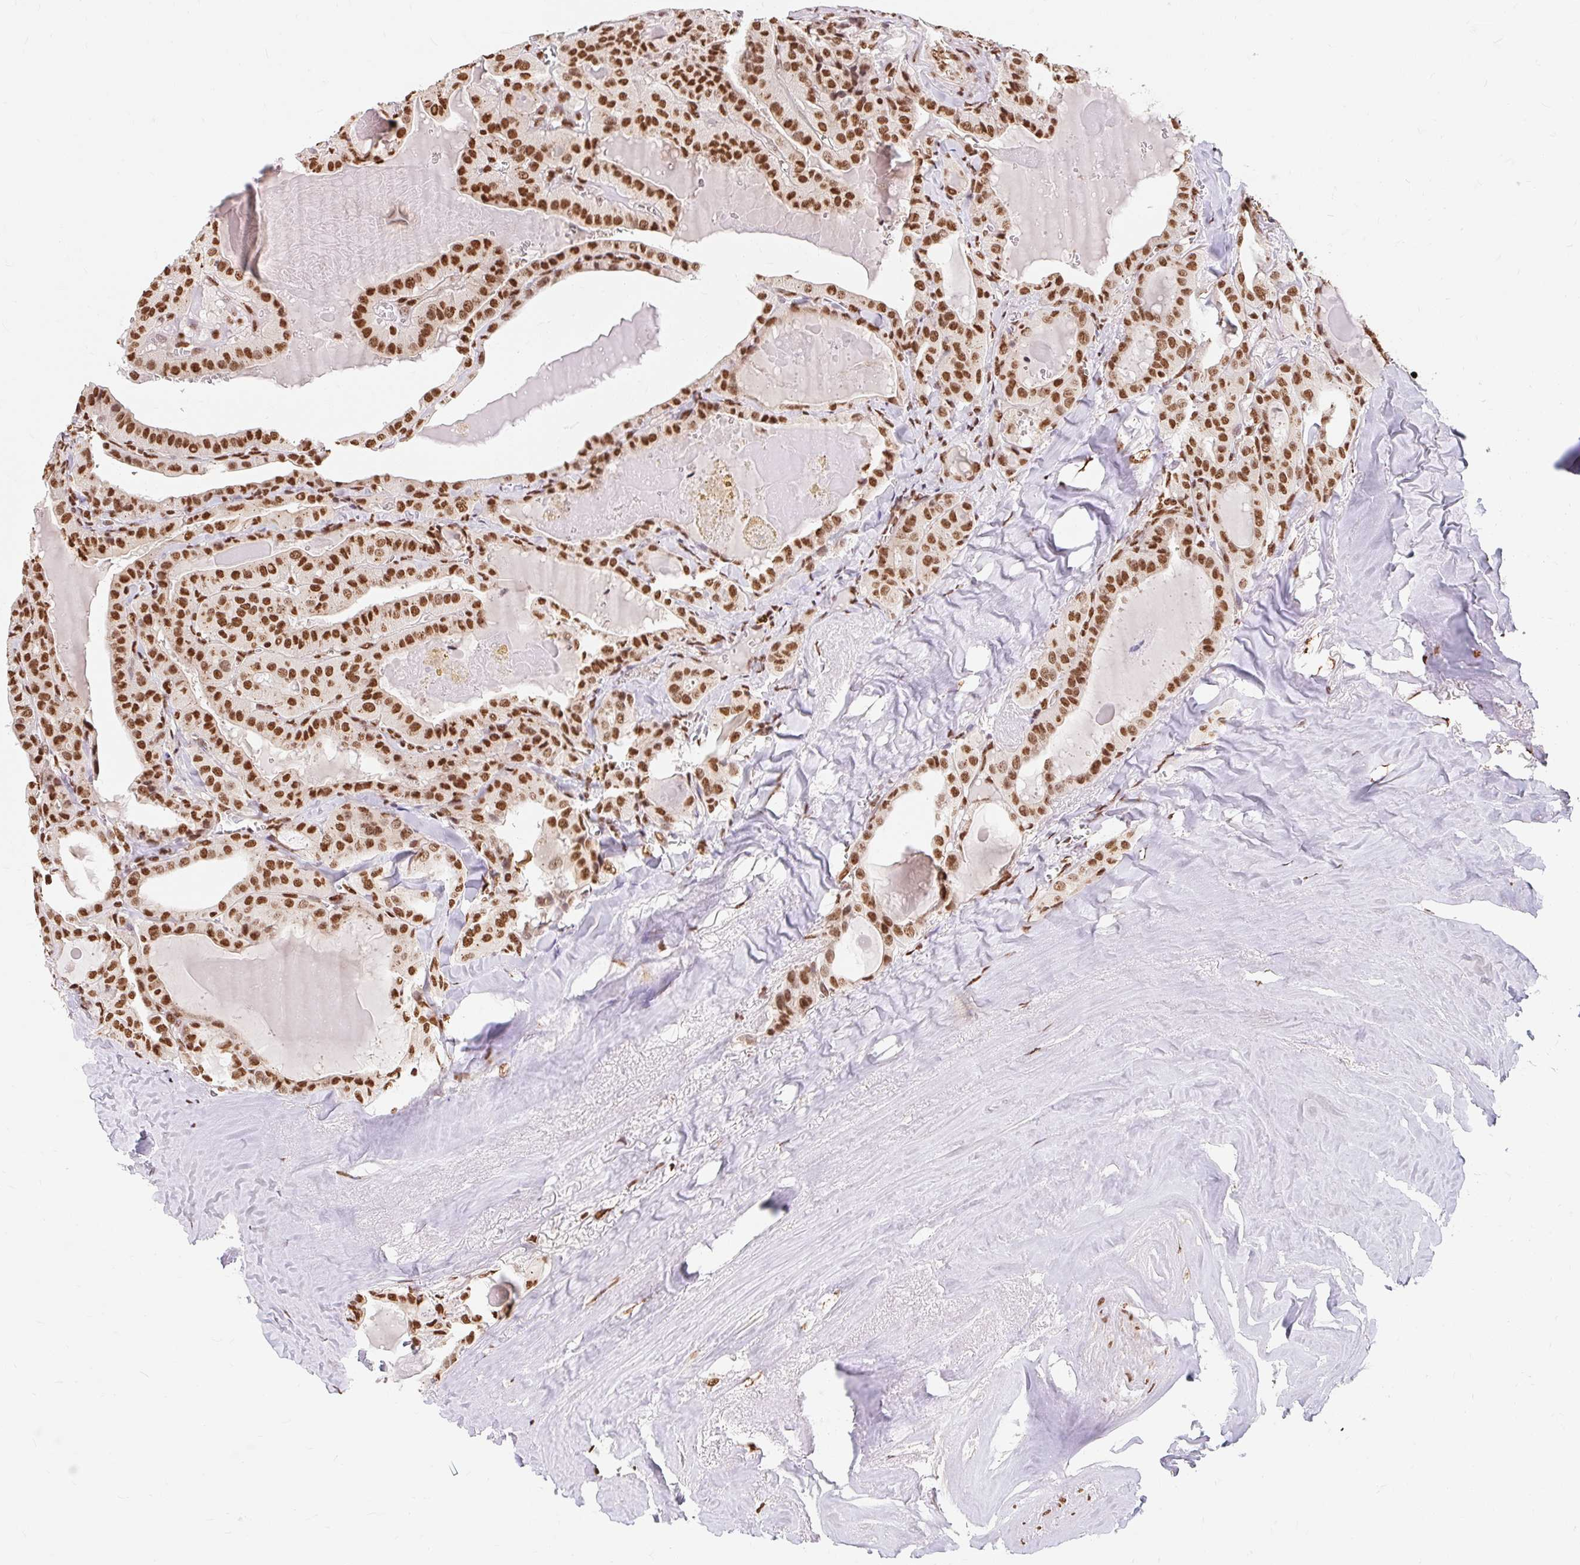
{"staining": {"intensity": "moderate", "quantity": ">75%", "location": "nuclear"}, "tissue": "thyroid cancer", "cell_type": "Tumor cells", "image_type": "cancer", "snomed": [{"axis": "morphology", "description": "Papillary adenocarcinoma, NOS"}, {"axis": "topography", "description": "Thyroid gland"}], "caption": "Brown immunohistochemical staining in thyroid papillary adenocarcinoma shows moderate nuclear staining in approximately >75% of tumor cells.", "gene": "BICRA", "patient": {"sex": "male", "age": 52}}